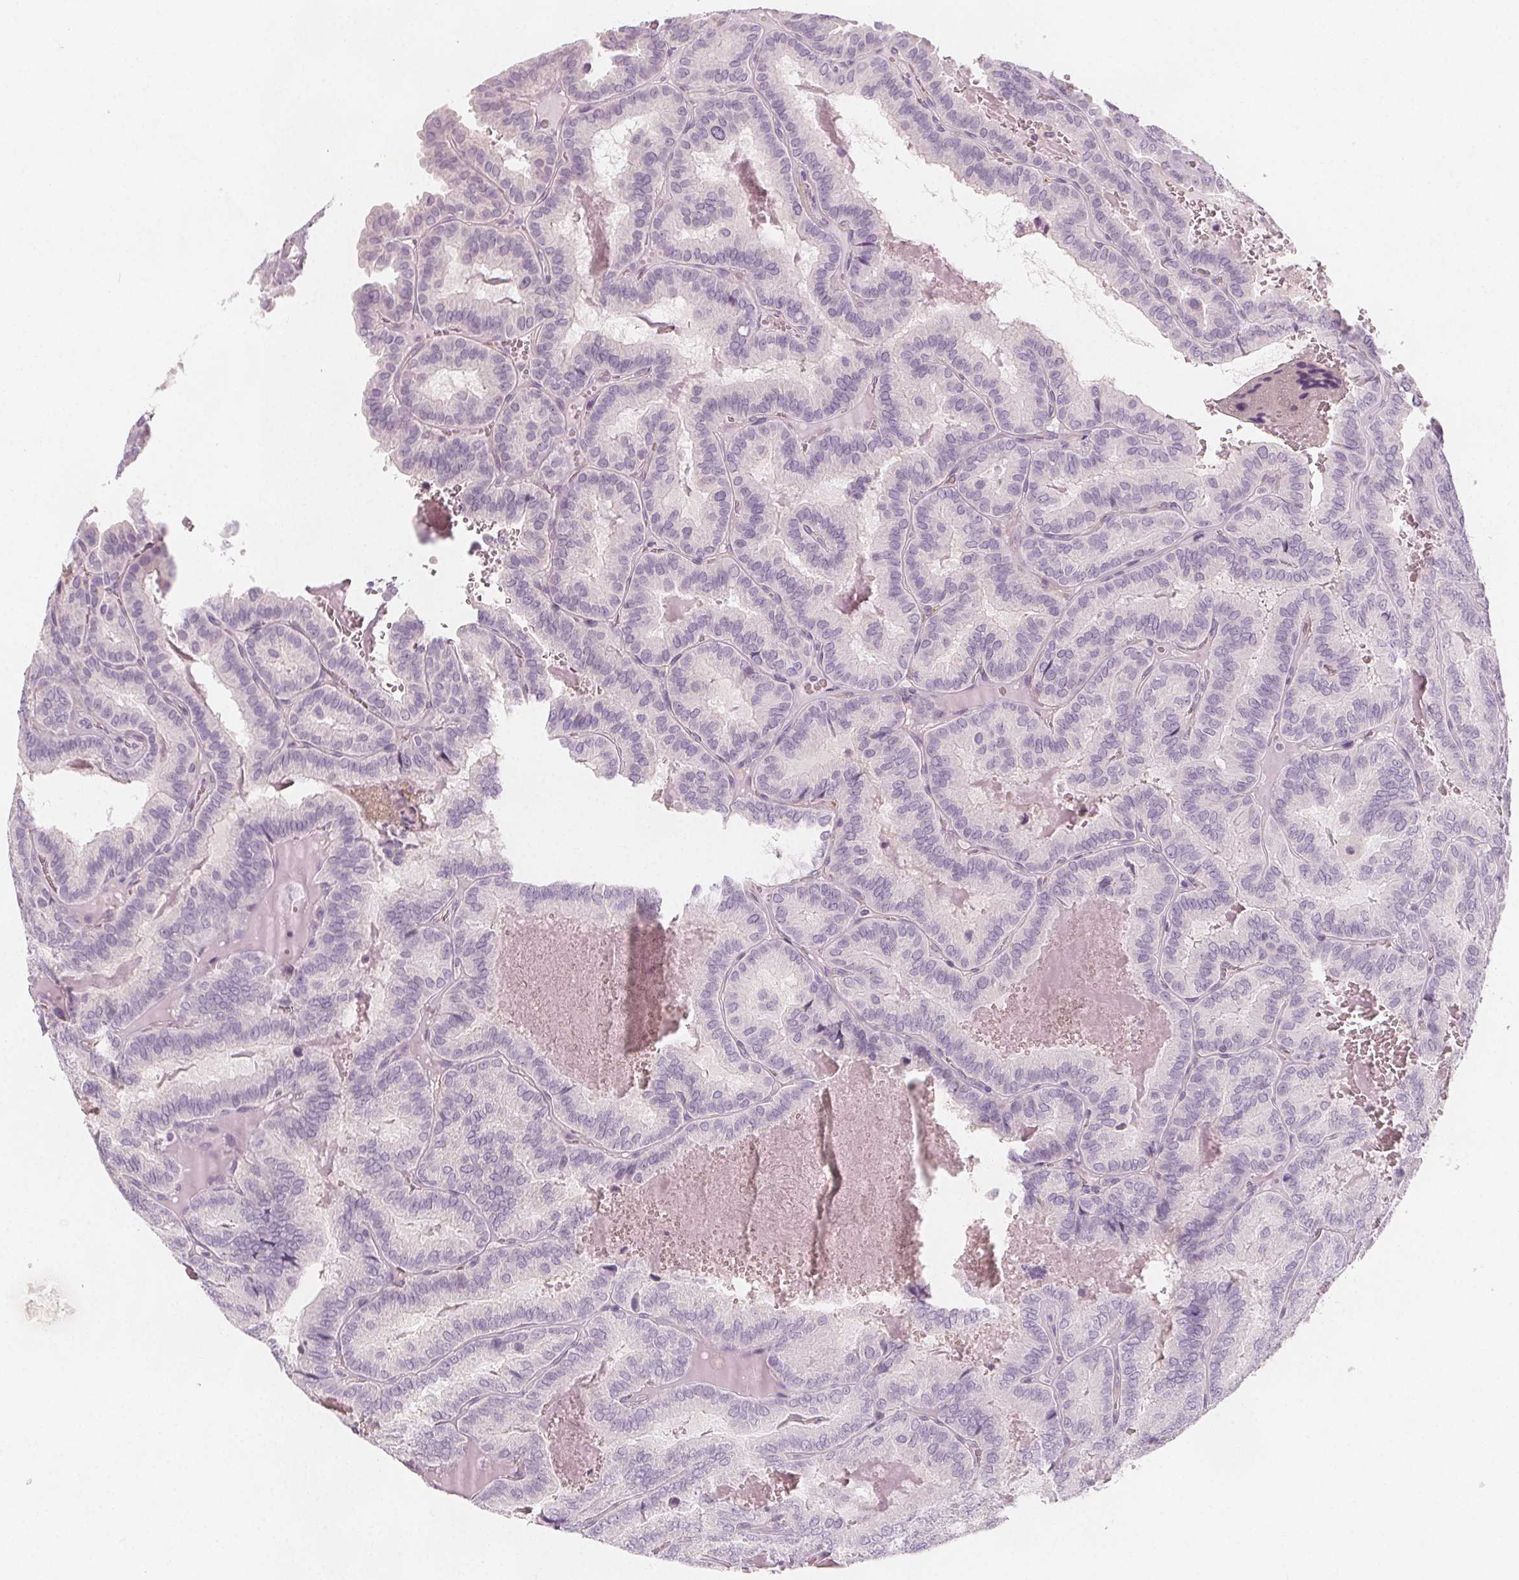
{"staining": {"intensity": "negative", "quantity": "none", "location": "none"}, "tissue": "thyroid cancer", "cell_type": "Tumor cells", "image_type": "cancer", "snomed": [{"axis": "morphology", "description": "Papillary adenocarcinoma, NOS"}, {"axis": "topography", "description": "Thyroid gland"}], "caption": "This is an immunohistochemistry photomicrograph of human thyroid cancer. There is no staining in tumor cells.", "gene": "MAP1A", "patient": {"sex": "female", "age": 75}}